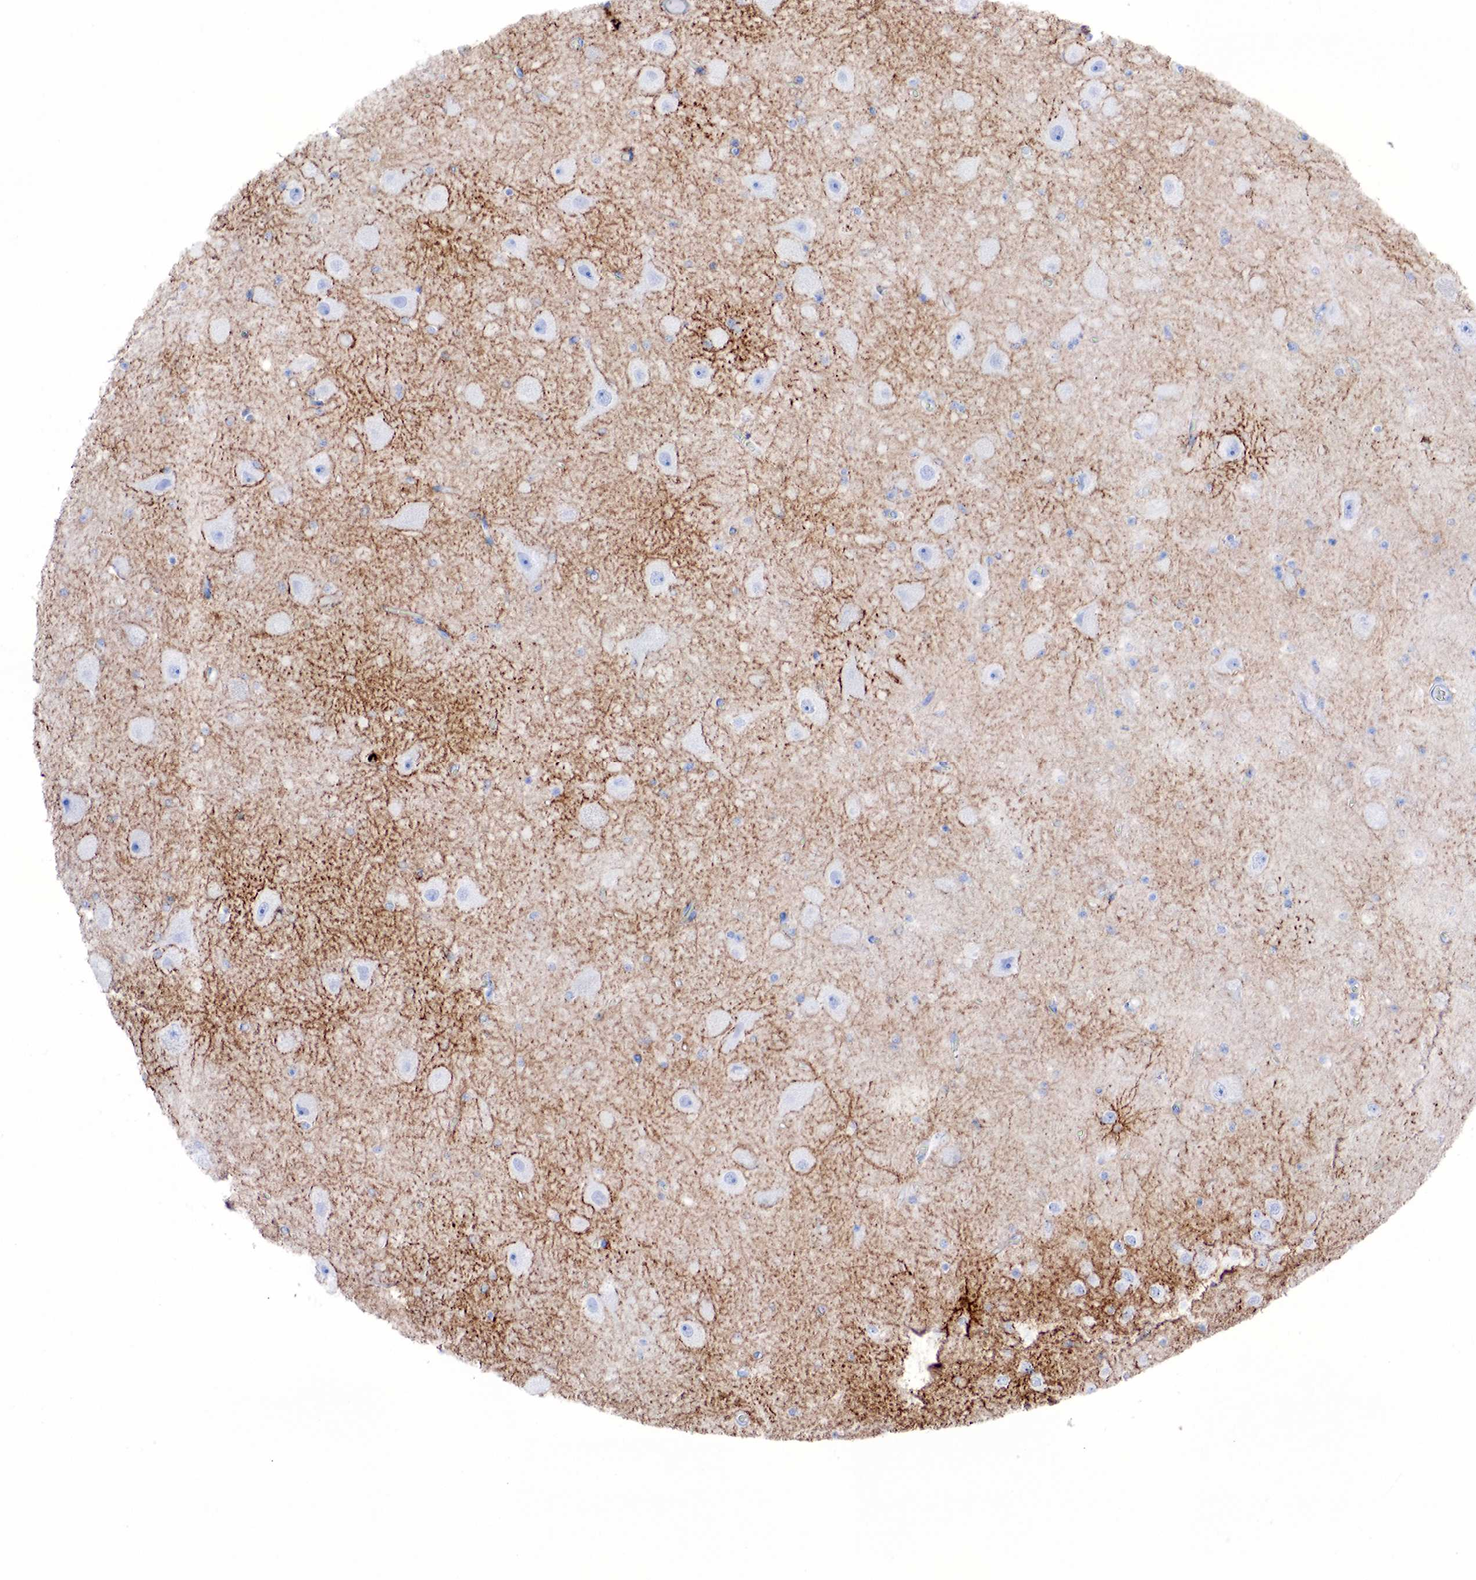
{"staining": {"intensity": "moderate", "quantity": "25%-75%", "location": "cytoplasmic/membranous"}, "tissue": "hippocampus", "cell_type": "Glial cells", "image_type": "normal", "snomed": [{"axis": "morphology", "description": "Normal tissue, NOS"}, {"axis": "topography", "description": "Hippocampus"}], "caption": "Approximately 25%-75% of glial cells in unremarkable human hippocampus exhibit moderate cytoplasmic/membranous protein staining as visualized by brown immunohistochemical staining.", "gene": "FUT4", "patient": {"sex": "female", "age": 54}}